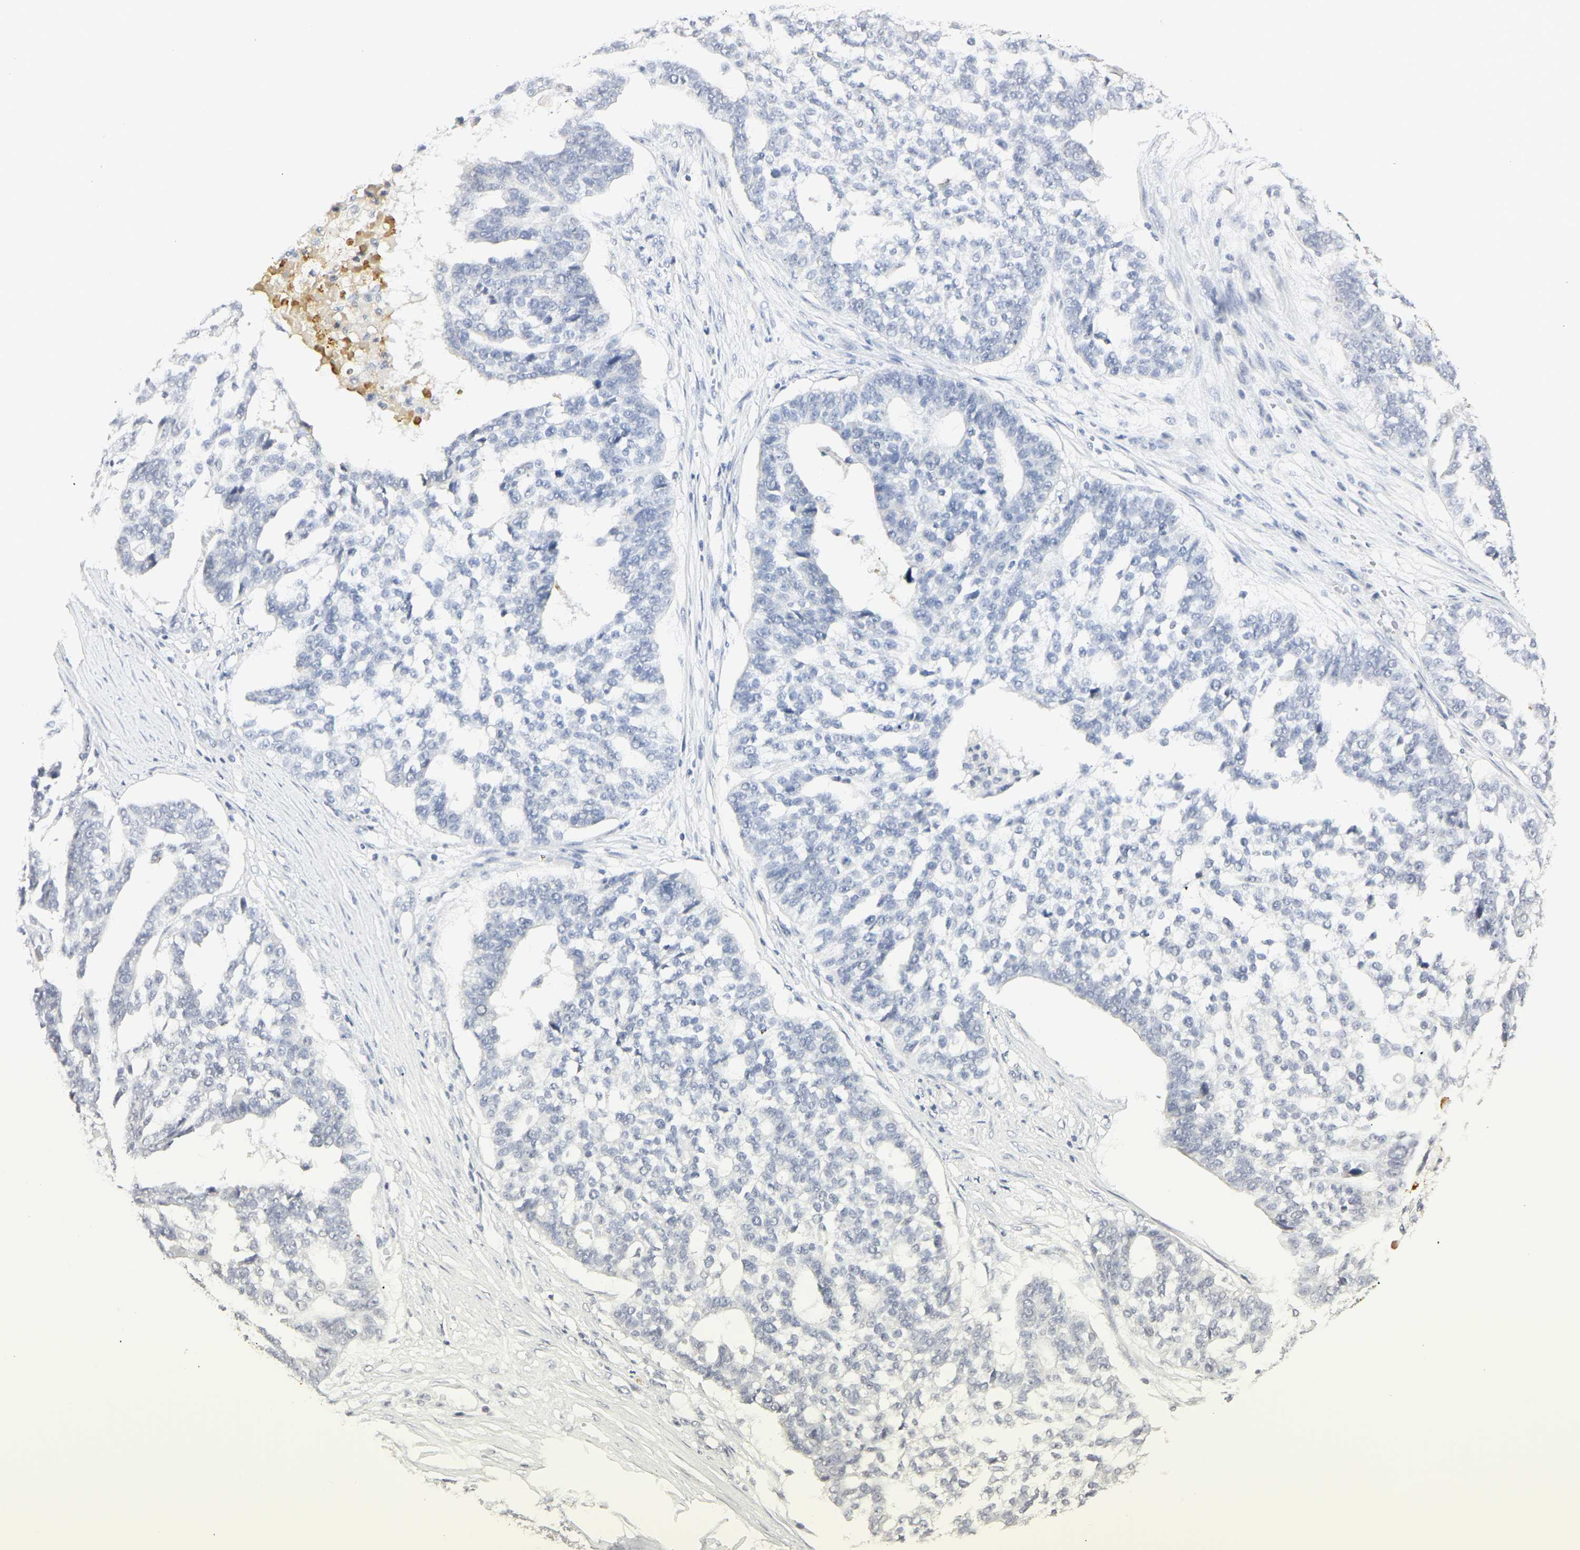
{"staining": {"intensity": "negative", "quantity": "none", "location": "none"}, "tissue": "ovarian cancer", "cell_type": "Tumor cells", "image_type": "cancer", "snomed": [{"axis": "morphology", "description": "Cystadenocarcinoma, serous, NOS"}, {"axis": "topography", "description": "Ovary"}], "caption": "Tumor cells are negative for protein expression in human serous cystadenocarcinoma (ovarian). Brightfield microscopy of IHC stained with DAB (brown) and hematoxylin (blue), captured at high magnification.", "gene": "MPO", "patient": {"sex": "female", "age": 59}}